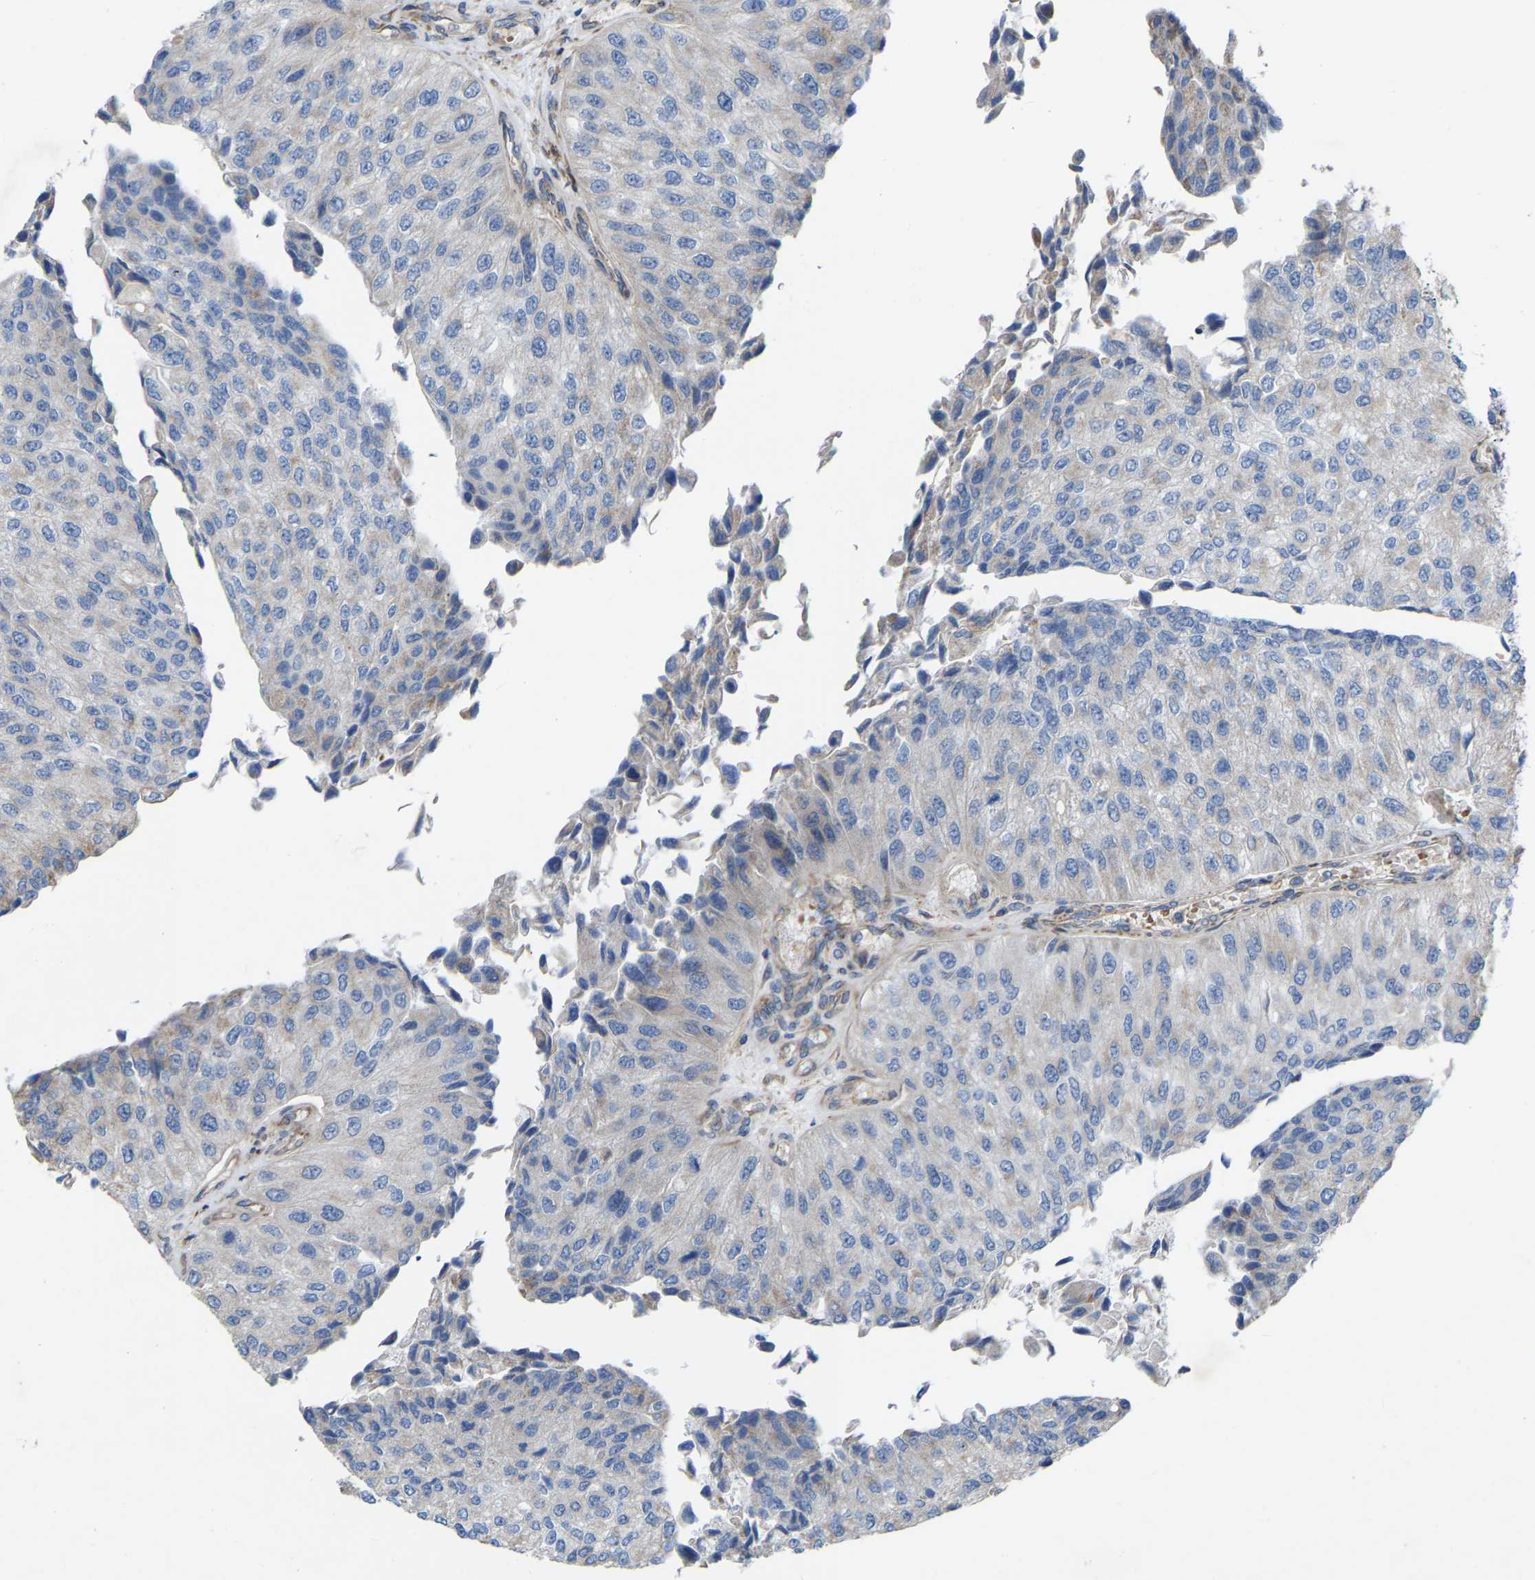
{"staining": {"intensity": "negative", "quantity": "none", "location": "none"}, "tissue": "urothelial cancer", "cell_type": "Tumor cells", "image_type": "cancer", "snomed": [{"axis": "morphology", "description": "Urothelial carcinoma, High grade"}, {"axis": "topography", "description": "Kidney"}, {"axis": "topography", "description": "Urinary bladder"}], "caption": "The histopathology image displays no staining of tumor cells in high-grade urothelial carcinoma.", "gene": "TOR1B", "patient": {"sex": "male", "age": 77}}